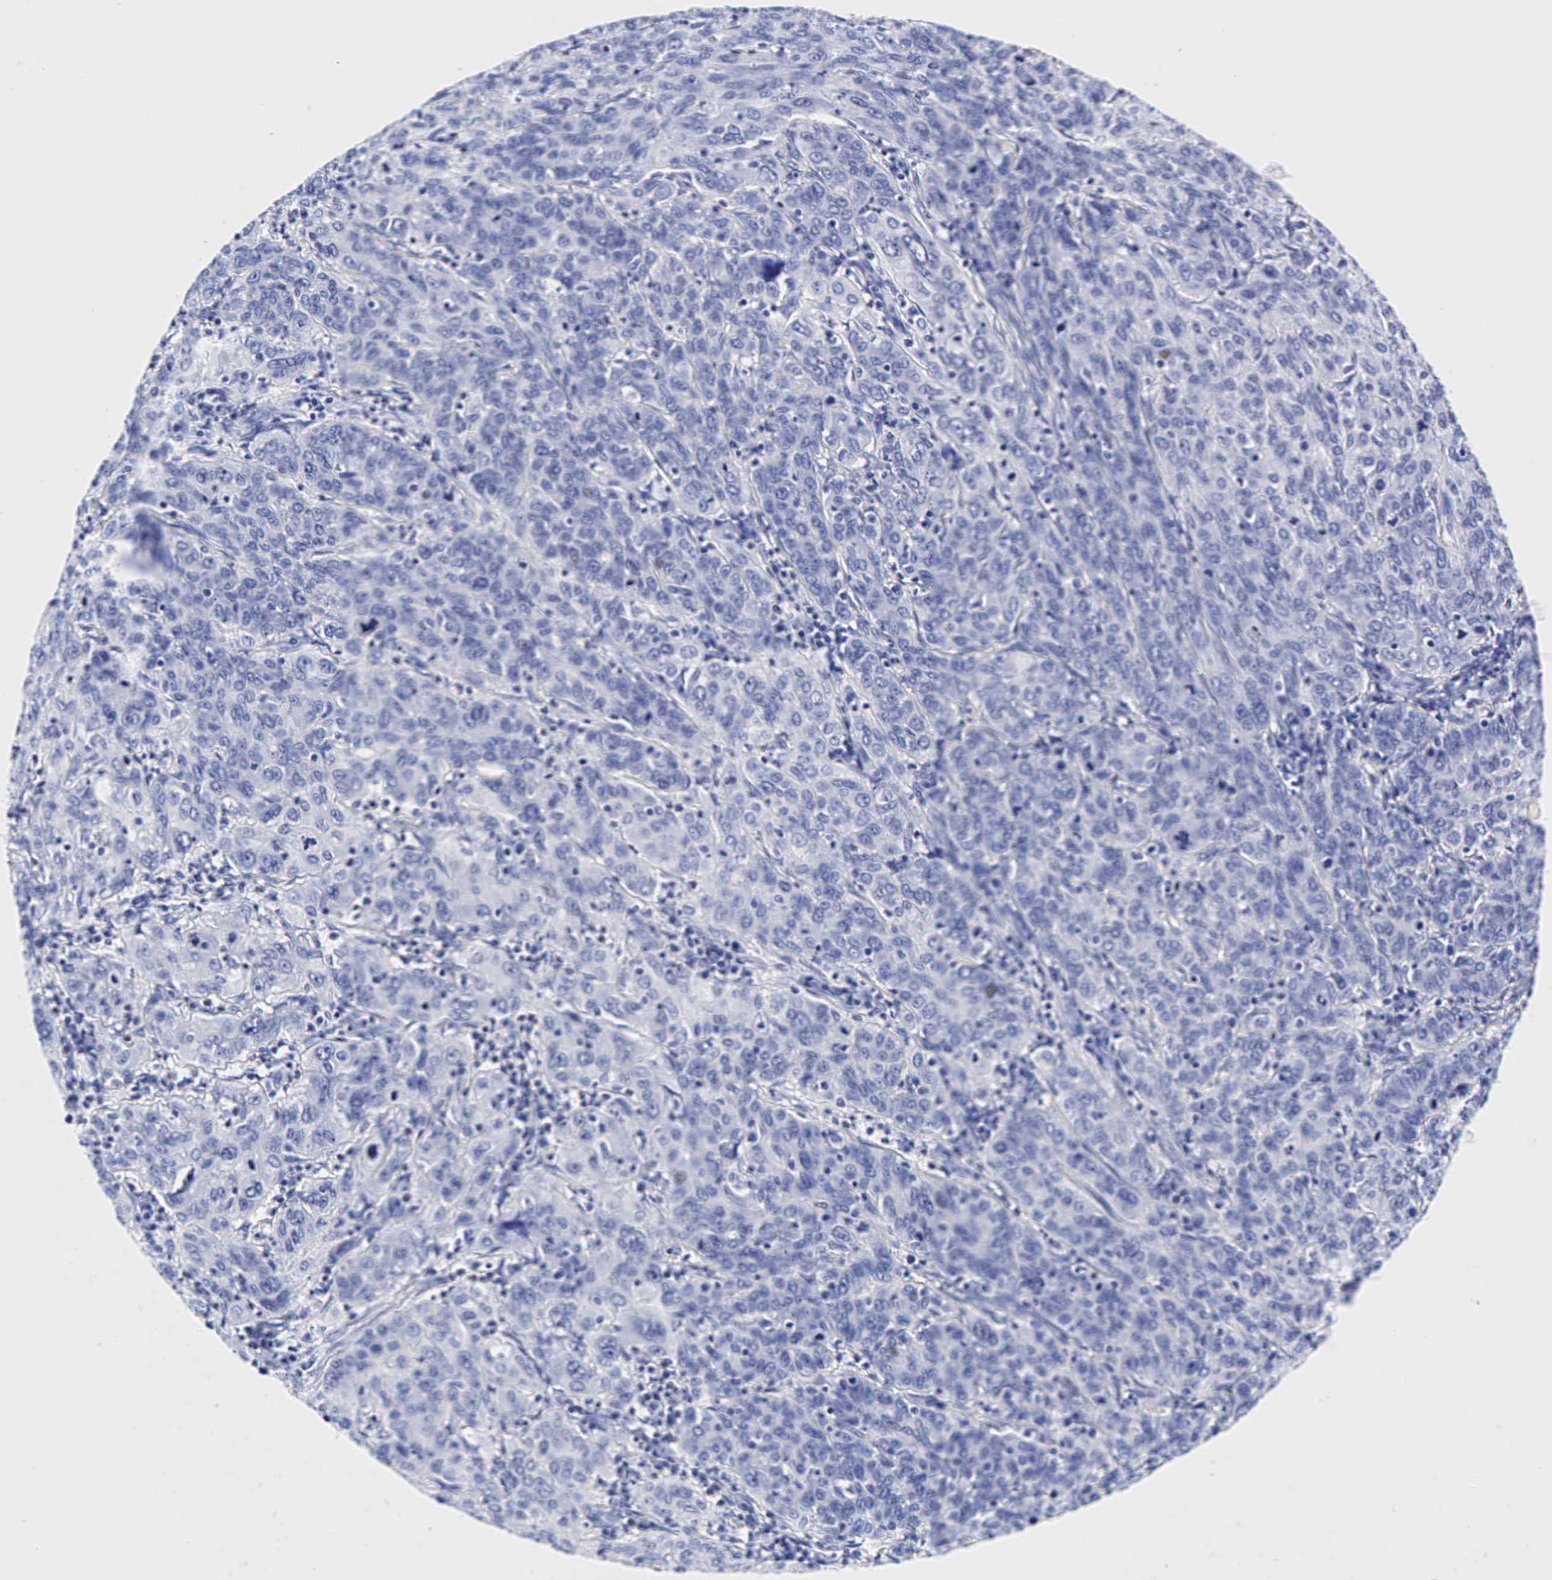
{"staining": {"intensity": "negative", "quantity": "none", "location": "none"}, "tissue": "cervical cancer", "cell_type": "Tumor cells", "image_type": "cancer", "snomed": [{"axis": "morphology", "description": "Squamous cell carcinoma, NOS"}, {"axis": "topography", "description": "Cervix"}], "caption": "A micrograph of human cervical squamous cell carcinoma is negative for staining in tumor cells. (Stains: DAB IHC with hematoxylin counter stain, Microscopy: brightfield microscopy at high magnification).", "gene": "GCG", "patient": {"sex": "female", "age": 38}}